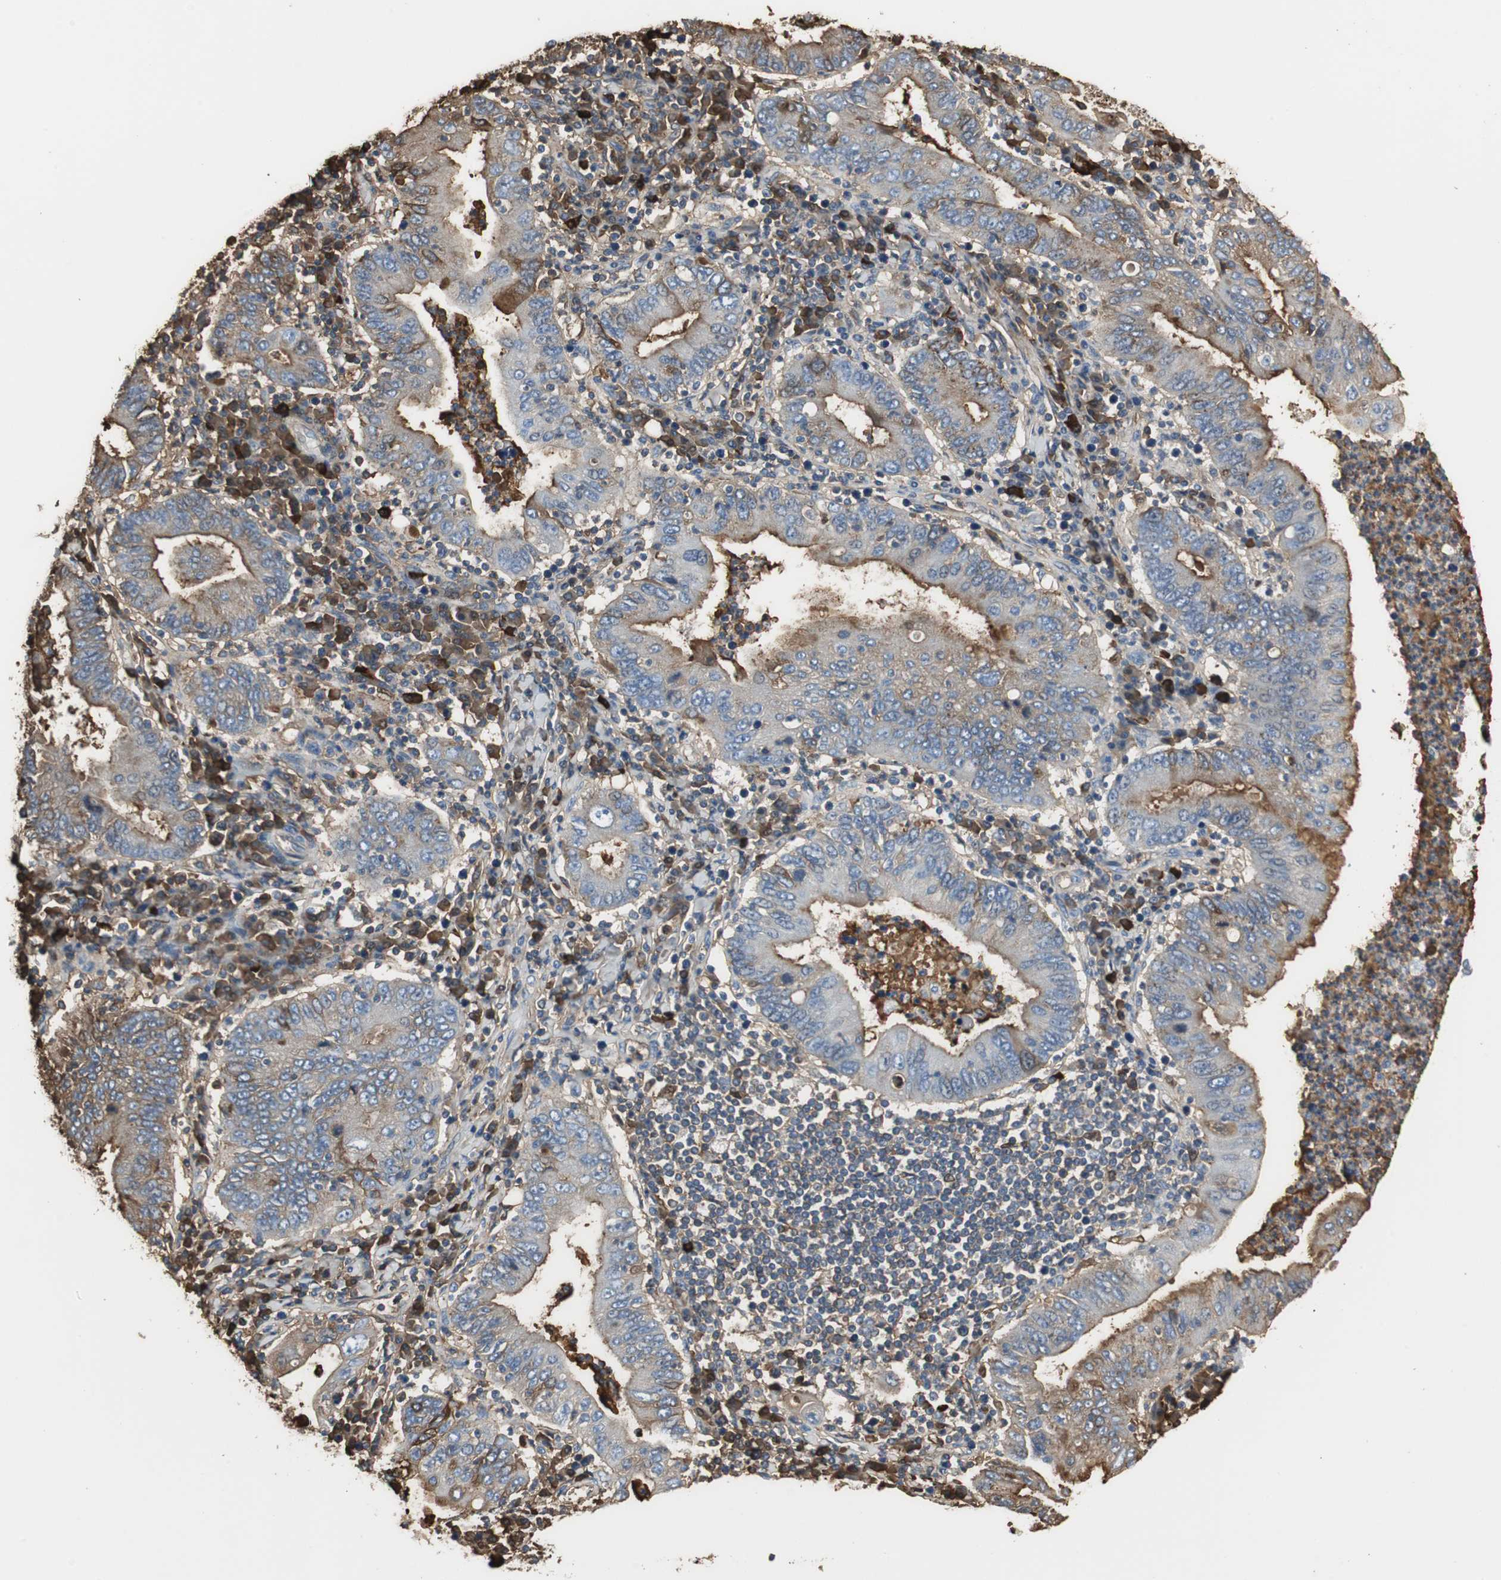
{"staining": {"intensity": "weak", "quantity": "<25%", "location": "cytoplasmic/membranous"}, "tissue": "stomach cancer", "cell_type": "Tumor cells", "image_type": "cancer", "snomed": [{"axis": "morphology", "description": "Normal tissue, NOS"}, {"axis": "morphology", "description": "Adenocarcinoma, NOS"}, {"axis": "topography", "description": "Esophagus"}, {"axis": "topography", "description": "Stomach, upper"}, {"axis": "topography", "description": "Peripheral nerve tissue"}], "caption": "An image of human stomach cancer is negative for staining in tumor cells.", "gene": "IGHA1", "patient": {"sex": "male", "age": 62}}